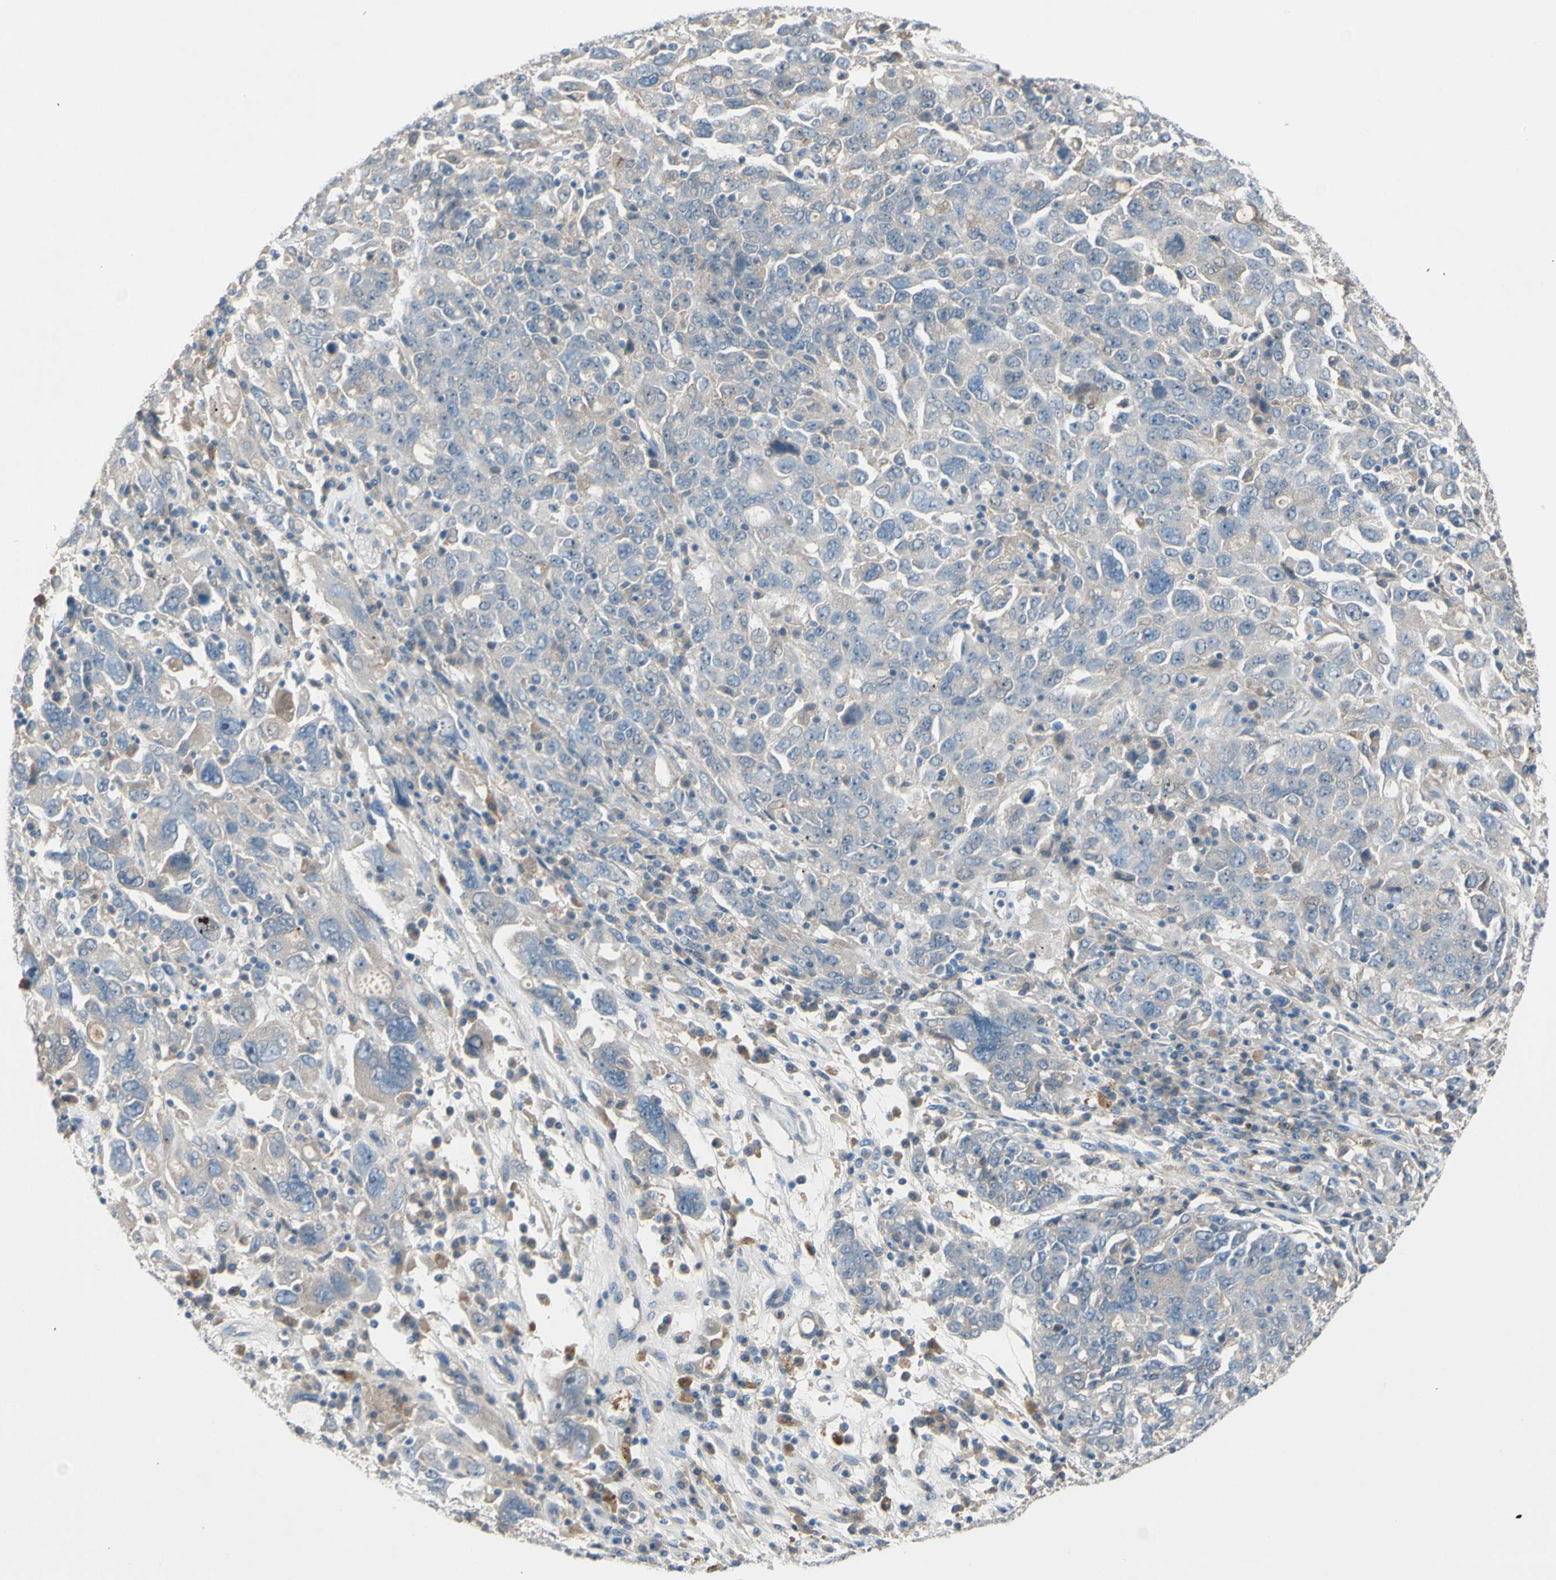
{"staining": {"intensity": "negative", "quantity": "none", "location": "none"}, "tissue": "ovarian cancer", "cell_type": "Tumor cells", "image_type": "cancer", "snomed": [{"axis": "morphology", "description": "Carcinoma, endometroid"}, {"axis": "topography", "description": "Ovary"}], "caption": "This image is of endometroid carcinoma (ovarian) stained with immunohistochemistry to label a protein in brown with the nuclei are counter-stained blue. There is no staining in tumor cells.", "gene": "ATRN", "patient": {"sex": "female", "age": 62}}